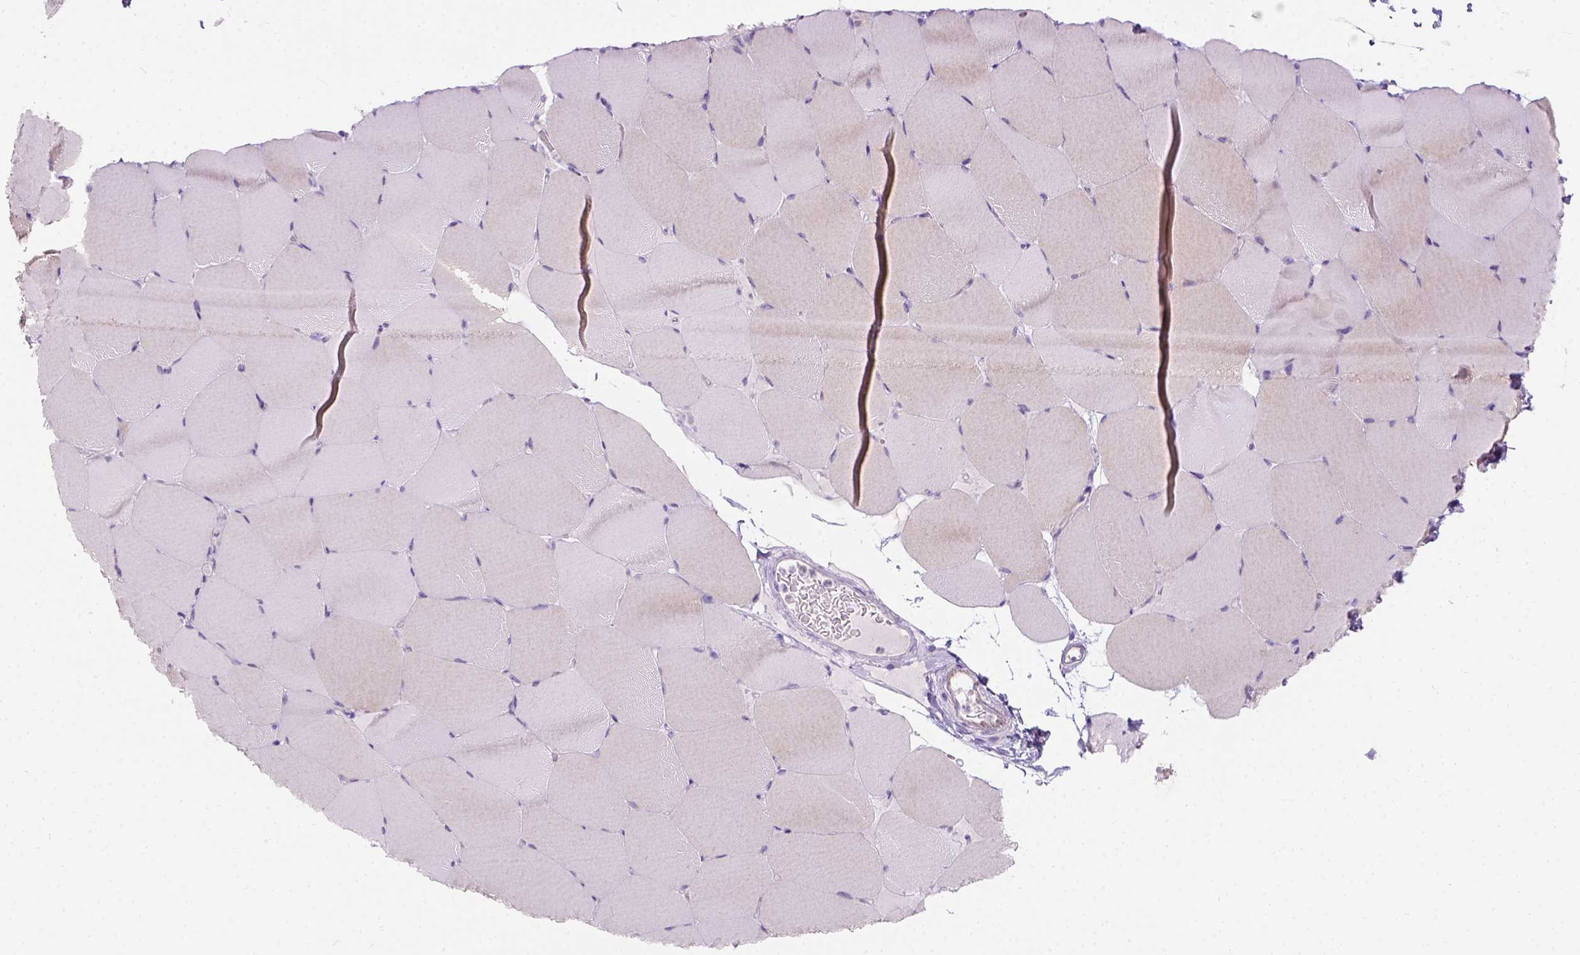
{"staining": {"intensity": "negative", "quantity": "none", "location": "none"}, "tissue": "skeletal muscle", "cell_type": "Myocytes", "image_type": "normal", "snomed": [{"axis": "morphology", "description": "Normal tissue, NOS"}, {"axis": "topography", "description": "Skeletal muscle"}], "caption": "A histopathology image of skeletal muscle stained for a protein reveals no brown staining in myocytes. (DAB (3,3'-diaminobenzidine) immunohistochemistry (IHC), high magnification).", "gene": "C20orf144", "patient": {"sex": "female", "age": 37}}